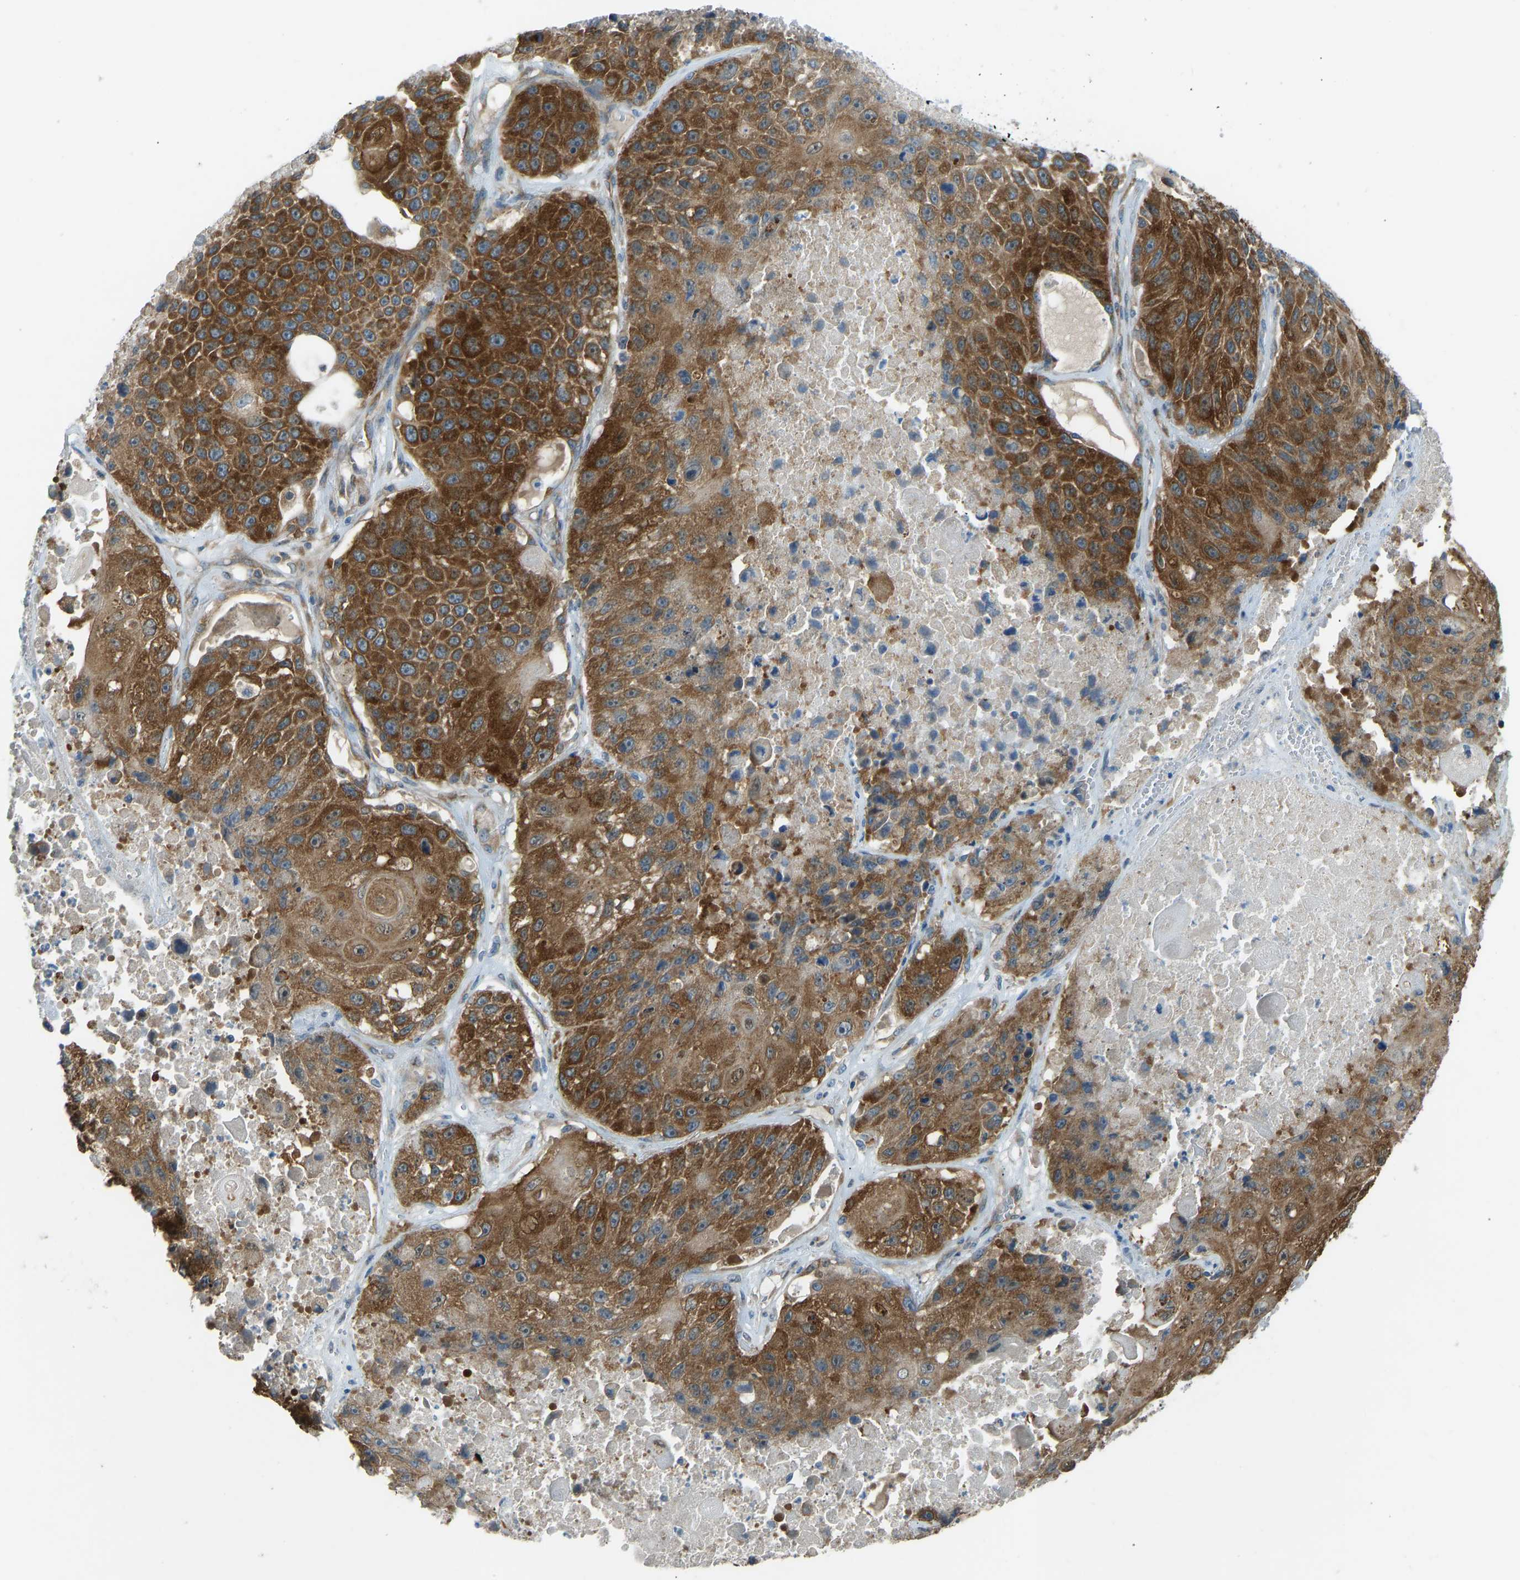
{"staining": {"intensity": "strong", "quantity": ">75%", "location": "cytoplasmic/membranous"}, "tissue": "lung cancer", "cell_type": "Tumor cells", "image_type": "cancer", "snomed": [{"axis": "morphology", "description": "Squamous cell carcinoma, NOS"}, {"axis": "topography", "description": "Lung"}], "caption": "A high amount of strong cytoplasmic/membranous staining is appreciated in approximately >75% of tumor cells in squamous cell carcinoma (lung) tissue.", "gene": "STAU2", "patient": {"sex": "male", "age": 61}}